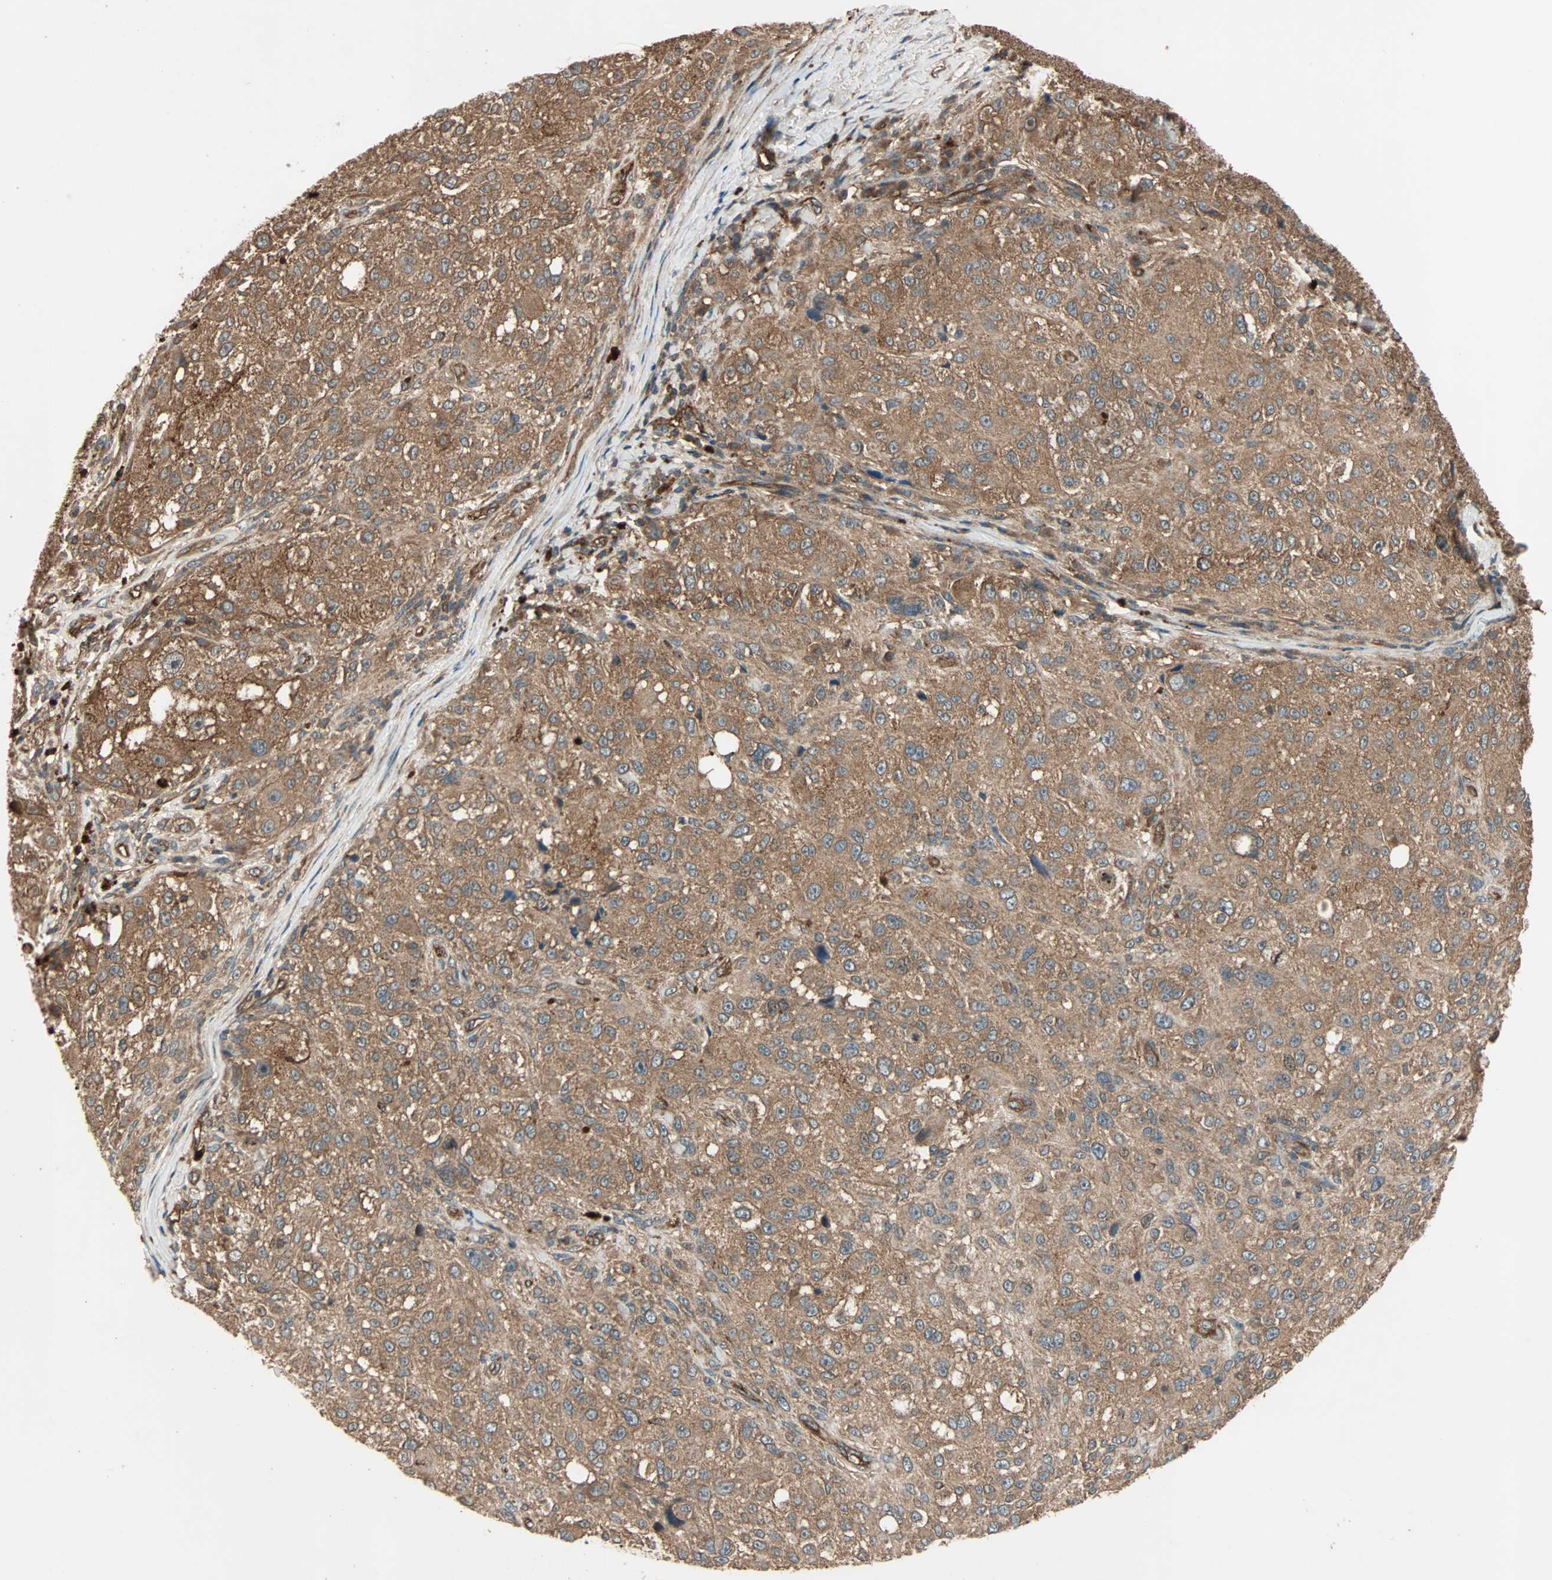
{"staining": {"intensity": "moderate", "quantity": ">75%", "location": "cytoplasmic/membranous"}, "tissue": "melanoma", "cell_type": "Tumor cells", "image_type": "cancer", "snomed": [{"axis": "morphology", "description": "Necrosis, NOS"}, {"axis": "morphology", "description": "Malignant melanoma, NOS"}, {"axis": "topography", "description": "Skin"}], "caption": "Protein analysis of melanoma tissue reveals moderate cytoplasmic/membranous staining in approximately >75% of tumor cells.", "gene": "GCK", "patient": {"sex": "female", "age": 87}}